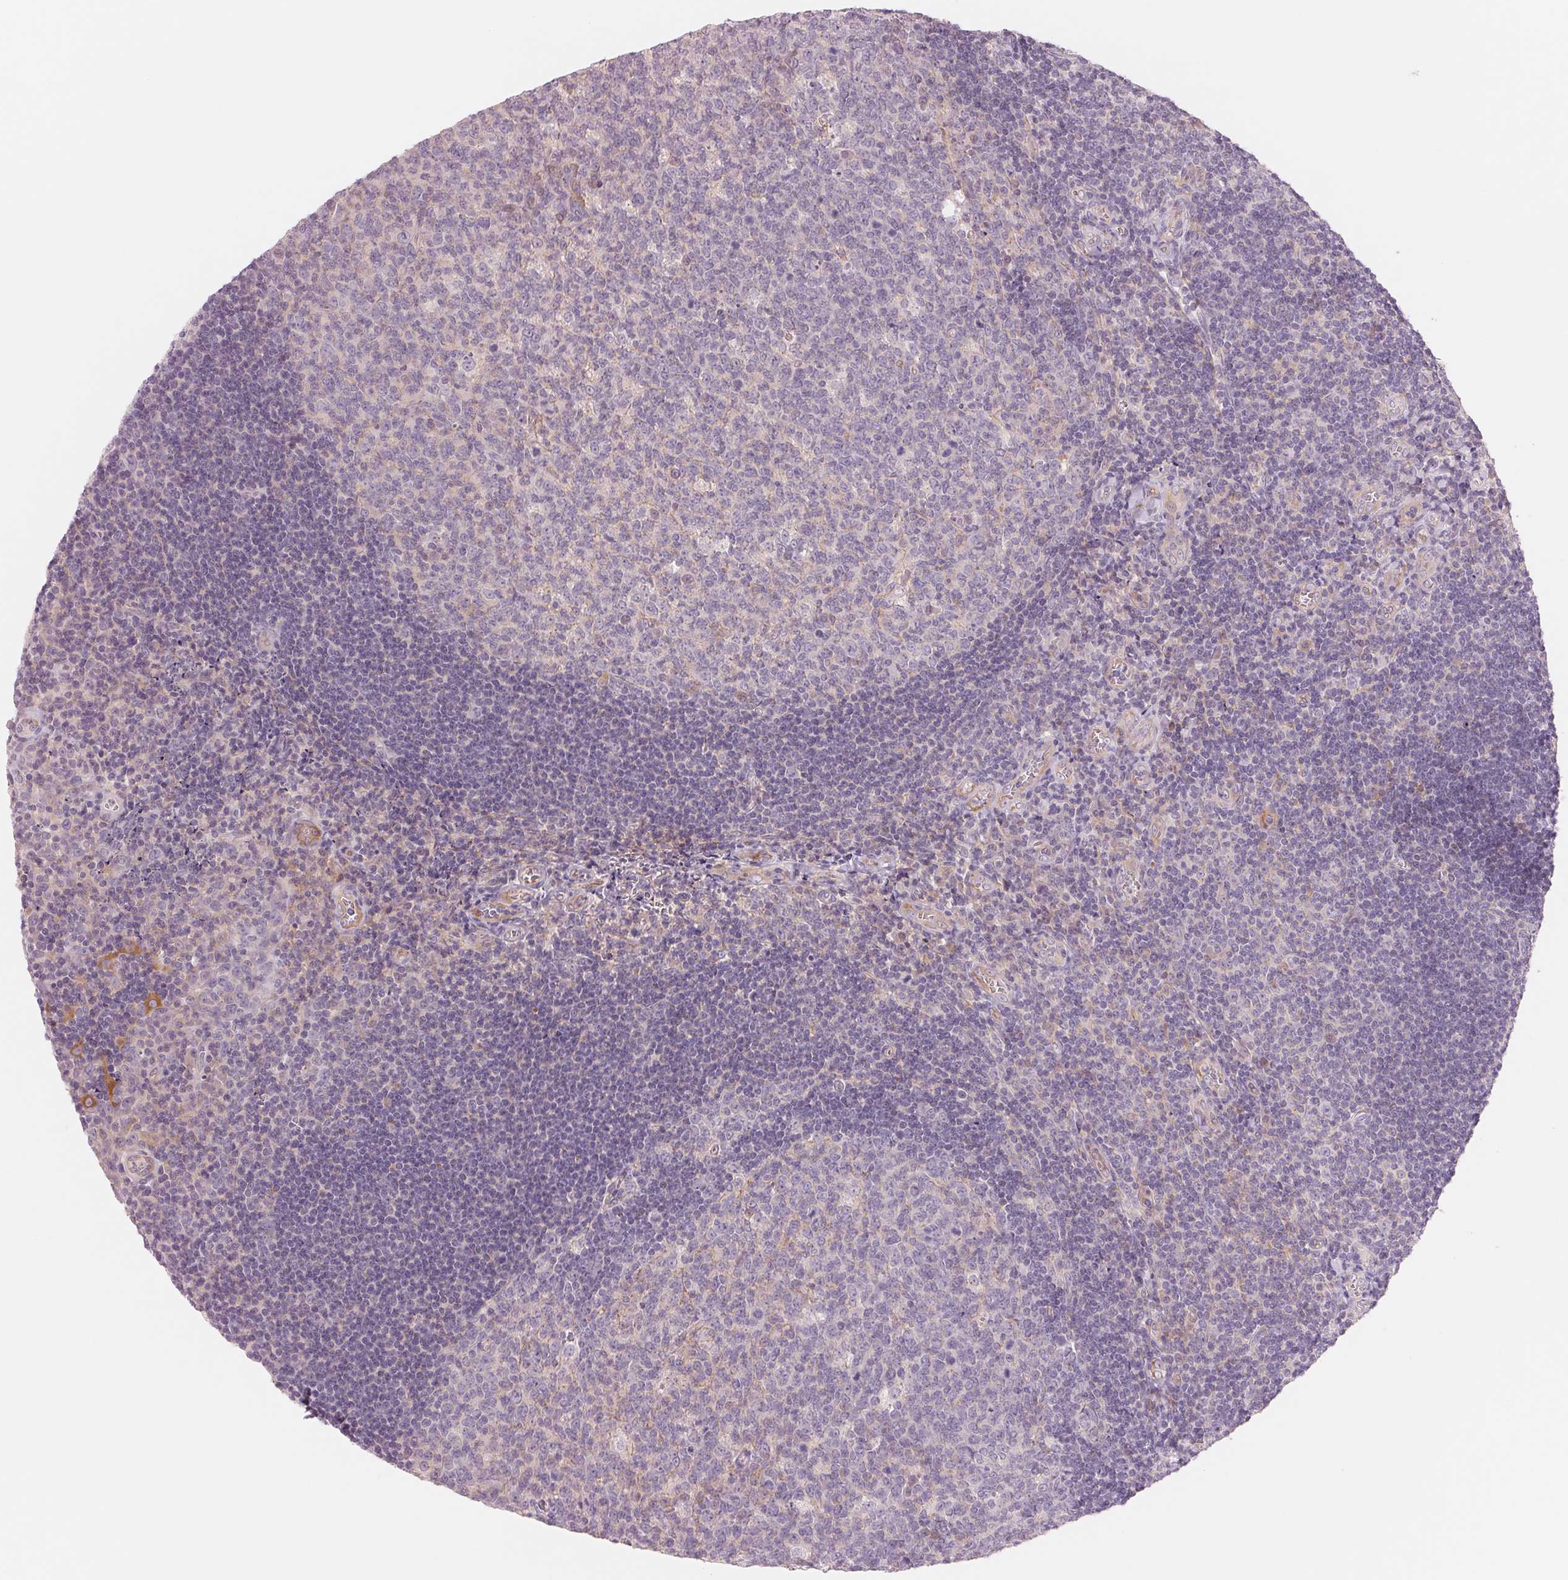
{"staining": {"intensity": "negative", "quantity": "none", "location": "none"}, "tissue": "tonsil", "cell_type": "Germinal center cells", "image_type": "normal", "snomed": [{"axis": "morphology", "description": "Normal tissue, NOS"}, {"axis": "morphology", "description": "Inflammation, NOS"}, {"axis": "topography", "description": "Tonsil"}], "caption": "DAB immunohistochemical staining of unremarkable human tonsil reveals no significant positivity in germinal center cells.", "gene": "SLC17A4", "patient": {"sex": "female", "age": 31}}